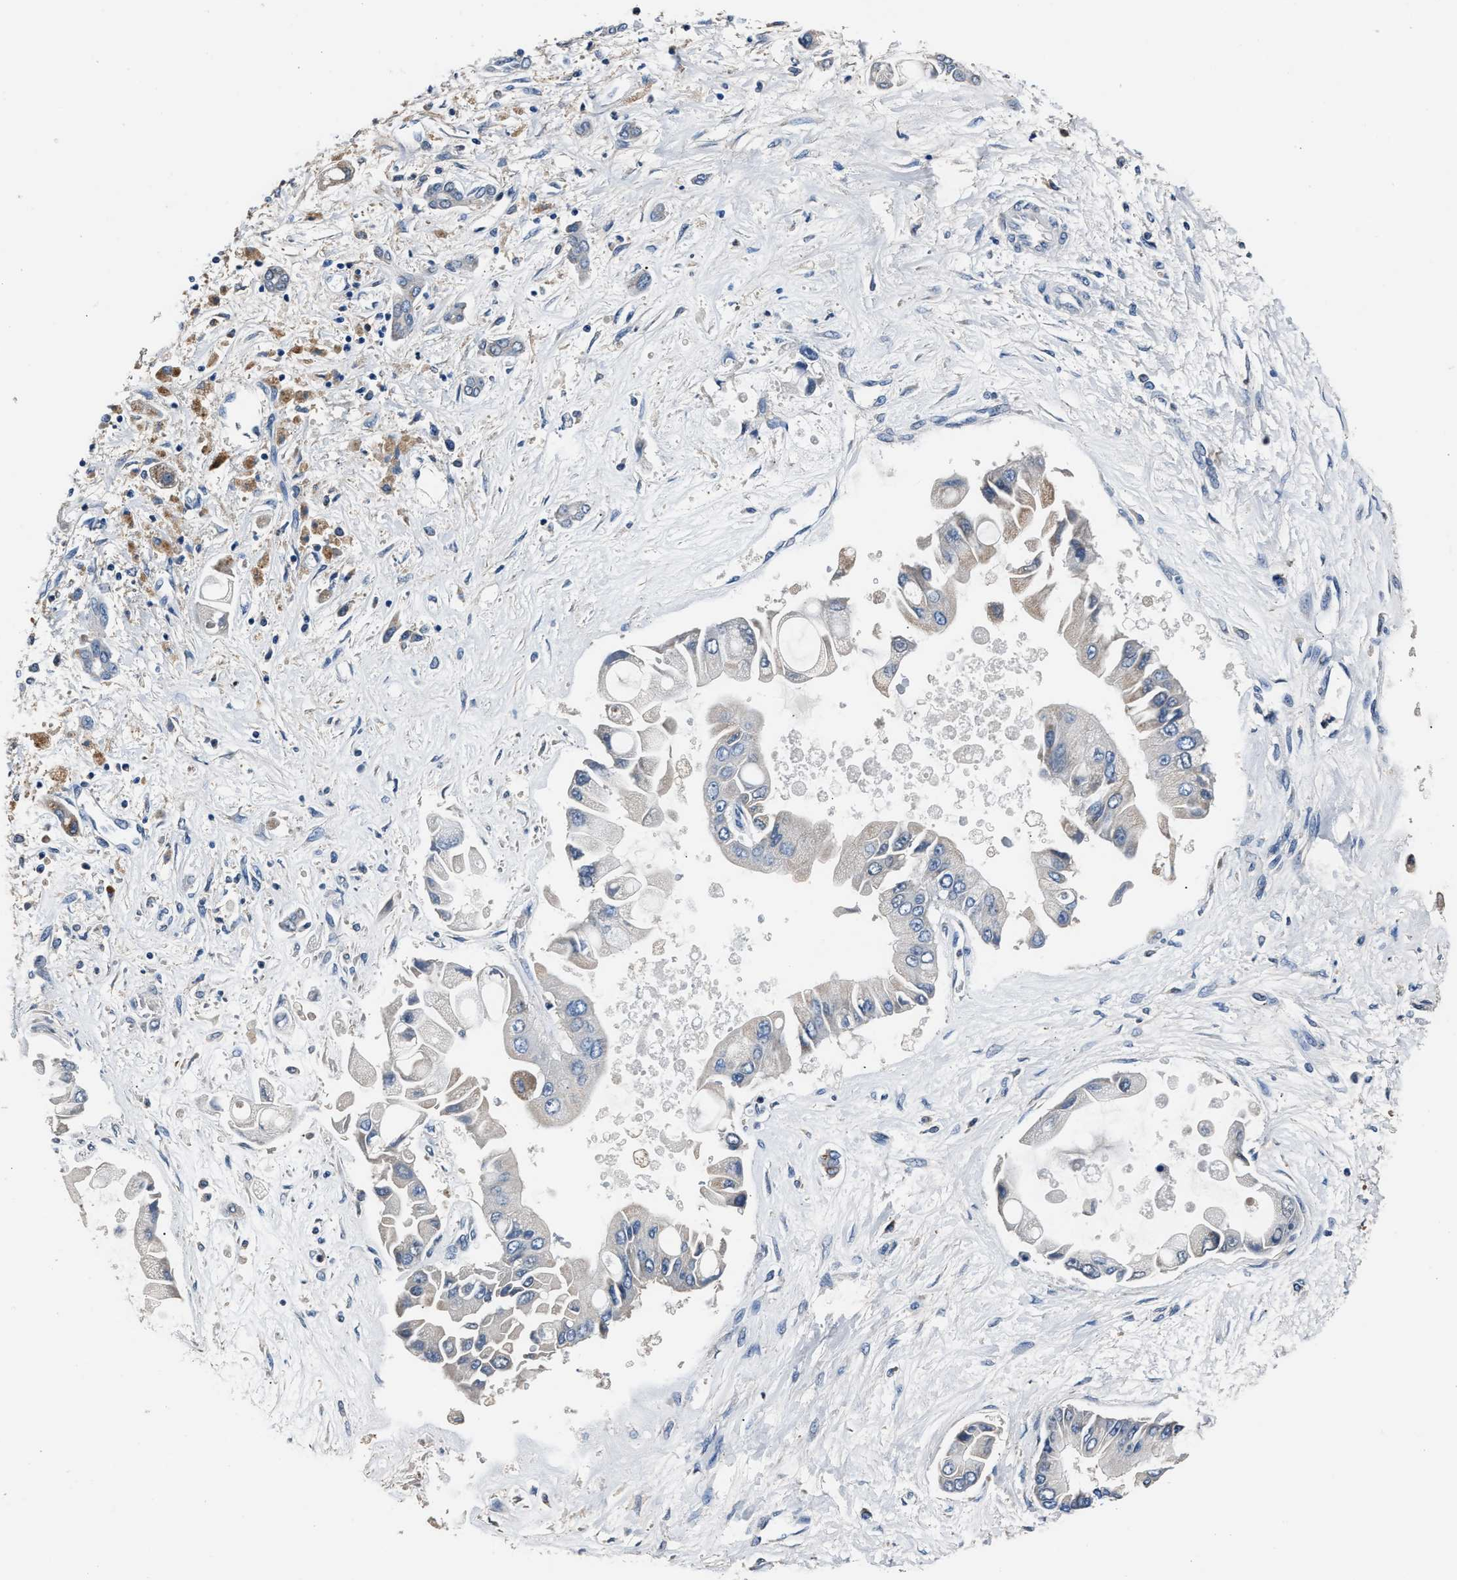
{"staining": {"intensity": "weak", "quantity": "25%-75%", "location": "cytoplasmic/membranous"}, "tissue": "liver cancer", "cell_type": "Tumor cells", "image_type": "cancer", "snomed": [{"axis": "morphology", "description": "Cholangiocarcinoma"}, {"axis": "topography", "description": "Liver"}], "caption": "Approximately 25%-75% of tumor cells in human liver cancer (cholangiocarcinoma) show weak cytoplasmic/membranous protein positivity as visualized by brown immunohistochemical staining.", "gene": "DNAJC24", "patient": {"sex": "male", "age": 50}}